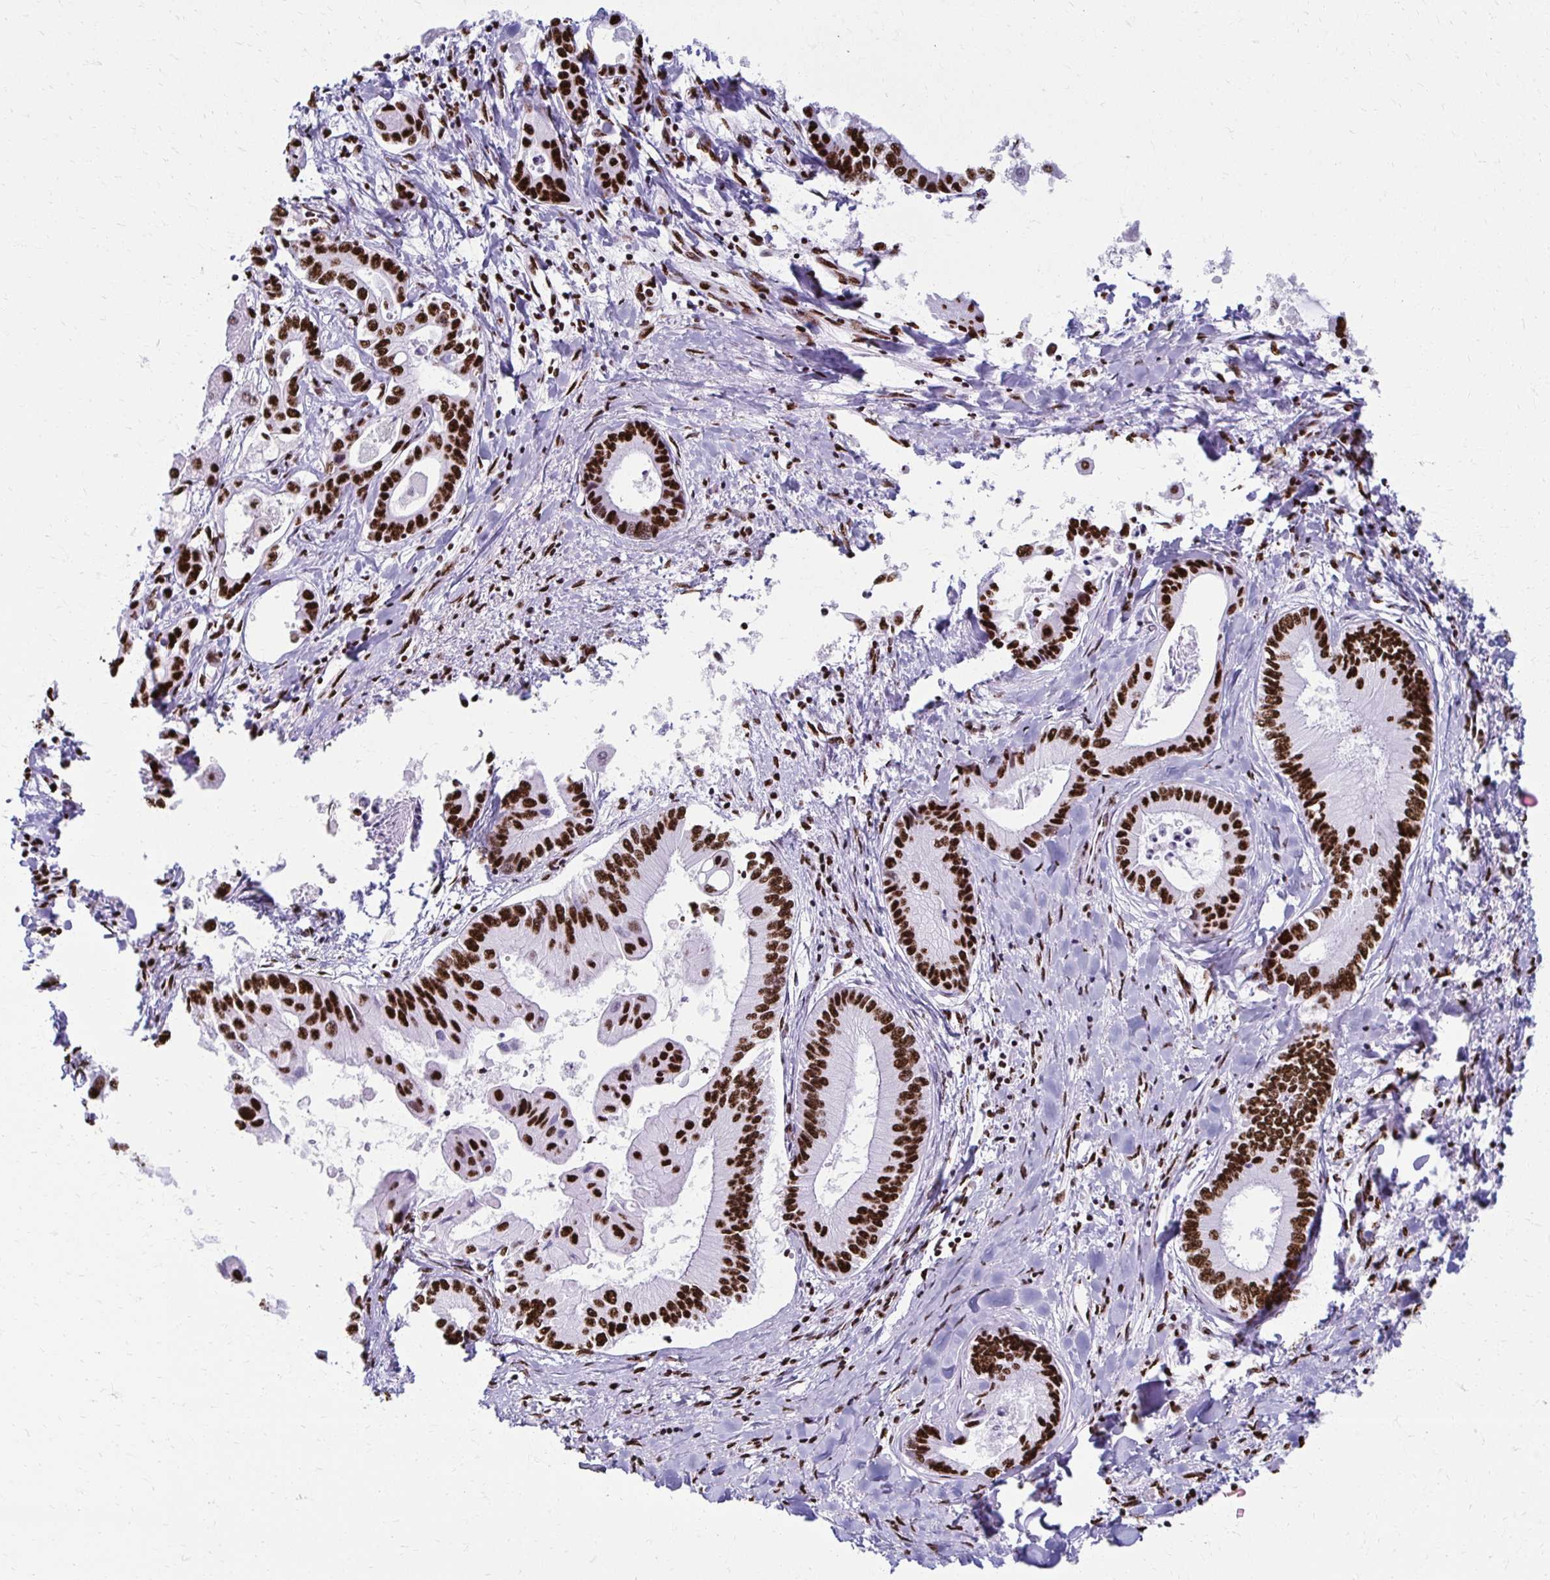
{"staining": {"intensity": "strong", "quantity": ">75%", "location": "nuclear"}, "tissue": "liver cancer", "cell_type": "Tumor cells", "image_type": "cancer", "snomed": [{"axis": "morphology", "description": "Cholangiocarcinoma"}, {"axis": "topography", "description": "Liver"}], "caption": "About >75% of tumor cells in human liver cholangiocarcinoma reveal strong nuclear protein expression as visualized by brown immunohistochemical staining.", "gene": "NONO", "patient": {"sex": "male", "age": 66}}